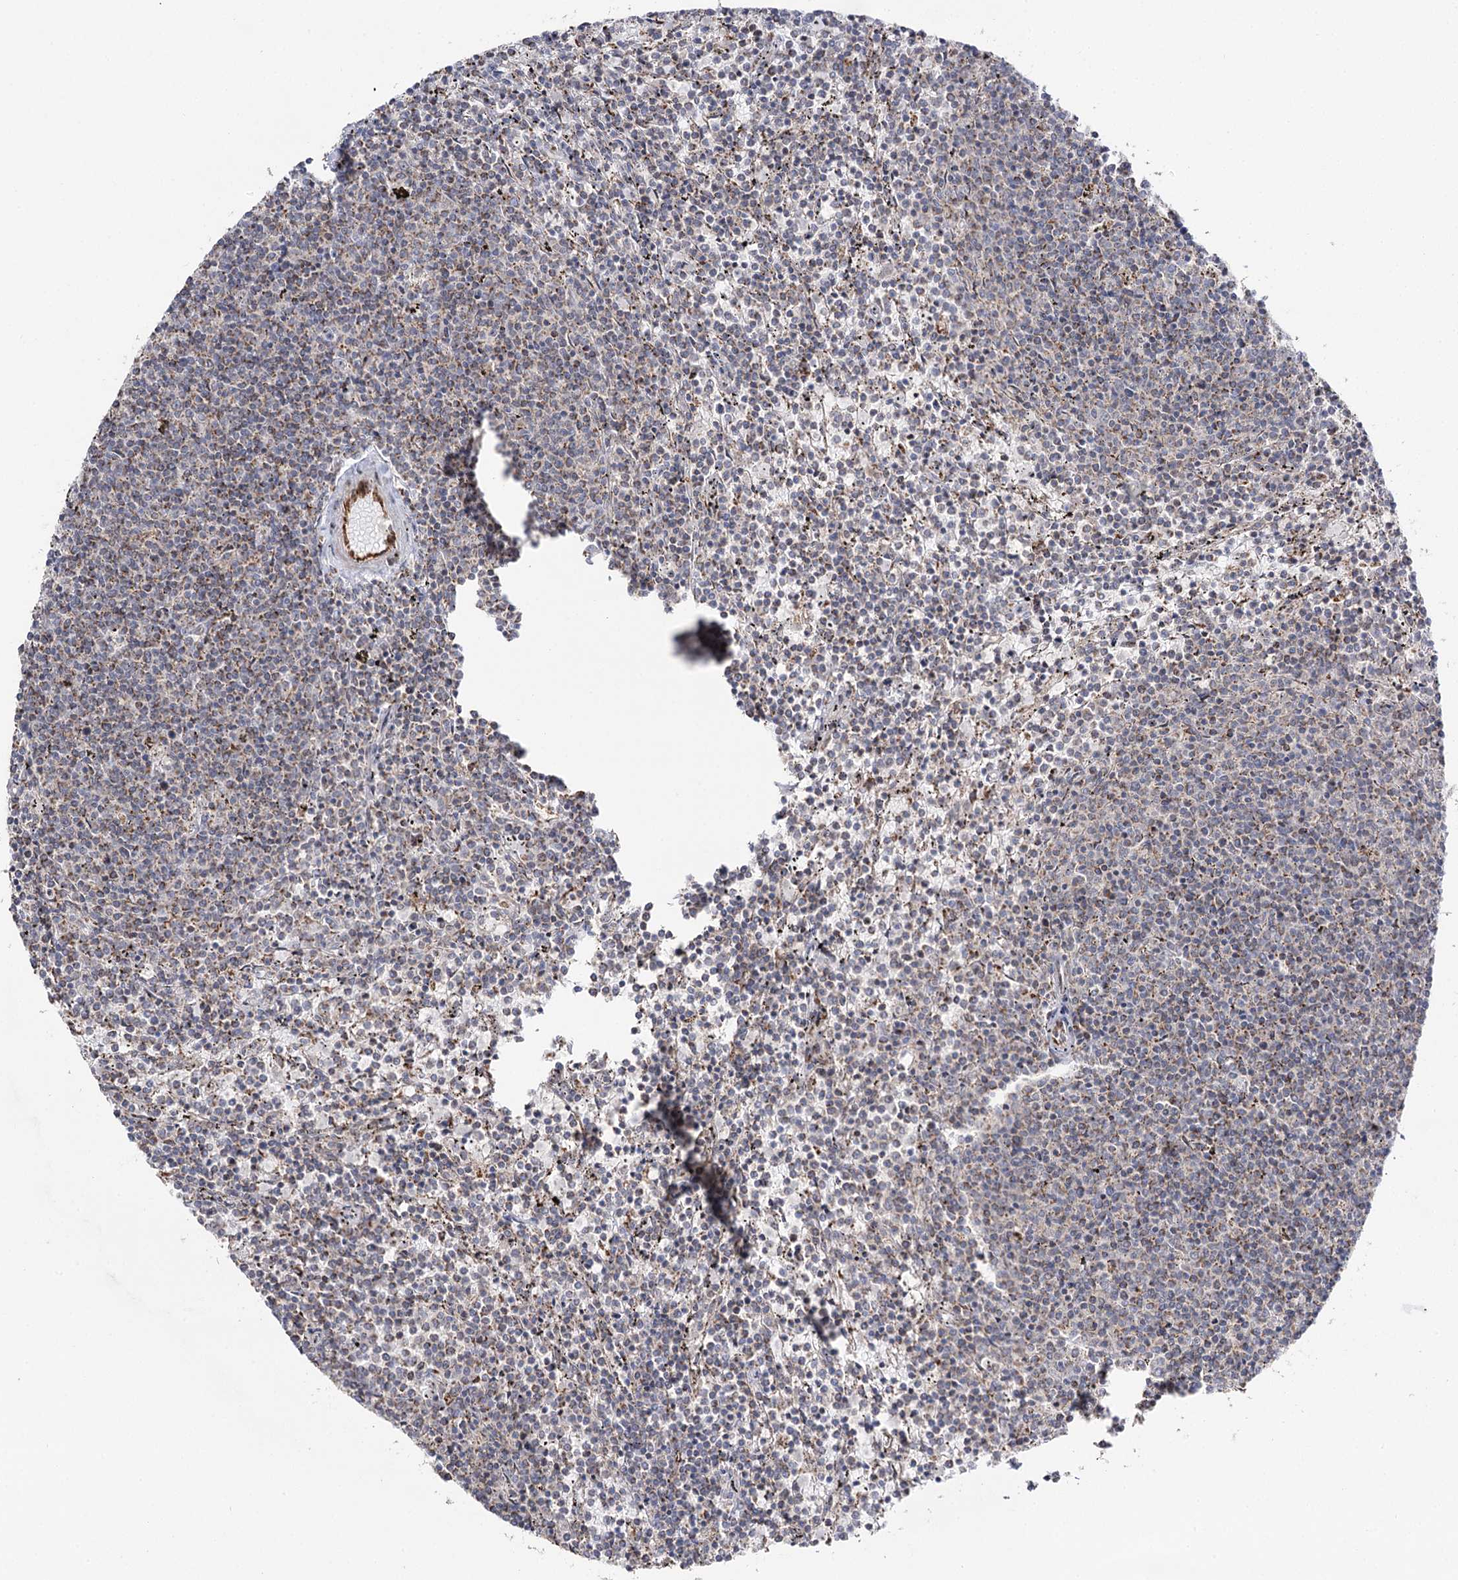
{"staining": {"intensity": "weak", "quantity": "25%-75%", "location": "cytoplasmic/membranous"}, "tissue": "lymphoma", "cell_type": "Tumor cells", "image_type": "cancer", "snomed": [{"axis": "morphology", "description": "Malignant lymphoma, non-Hodgkin's type, Low grade"}, {"axis": "topography", "description": "Spleen"}], "caption": "Immunohistochemistry histopathology image of human lymphoma stained for a protein (brown), which exhibits low levels of weak cytoplasmic/membranous expression in about 25%-75% of tumor cells.", "gene": "CBR4", "patient": {"sex": "female", "age": 50}}